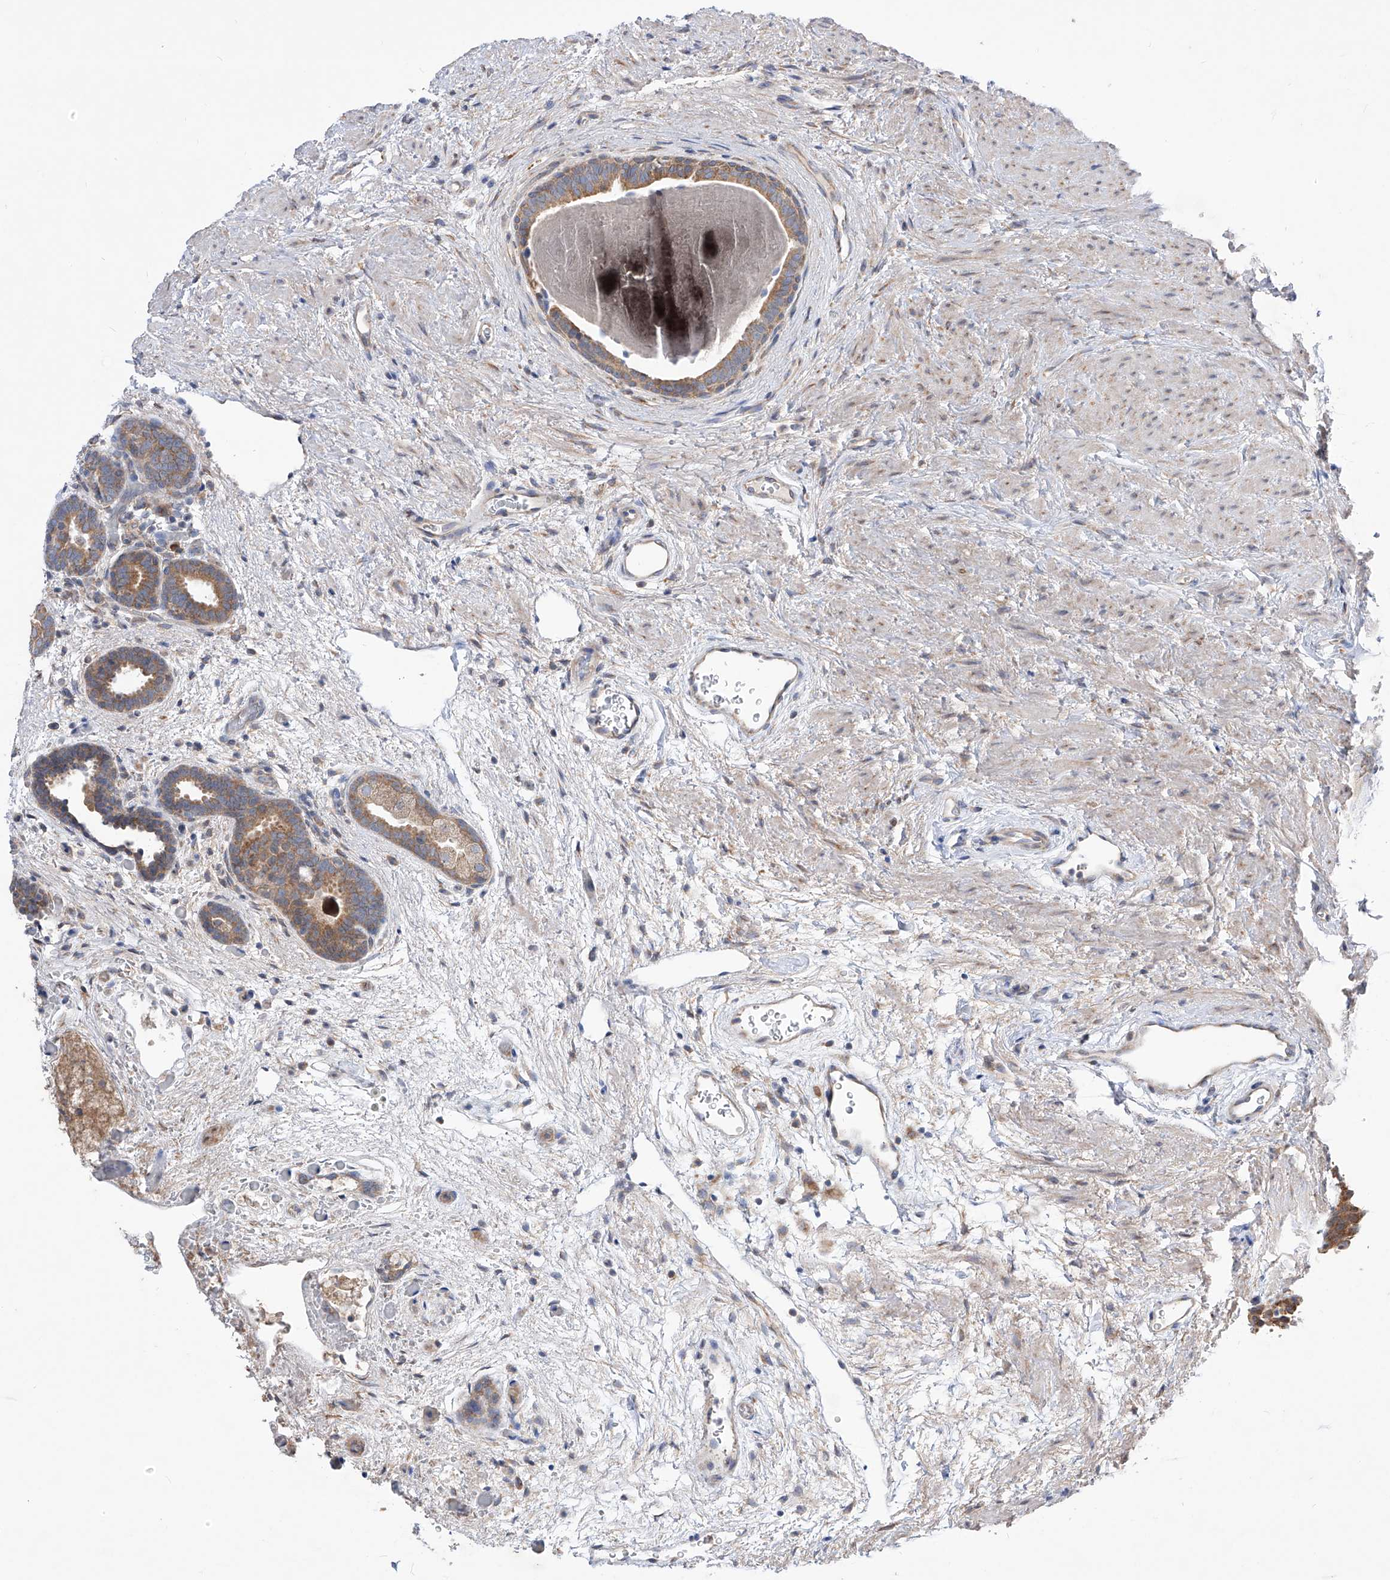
{"staining": {"intensity": "moderate", "quantity": ">75%", "location": "cytoplasmic/membranous"}, "tissue": "prostate", "cell_type": "Glandular cells", "image_type": "normal", "snomed": [{"axis": "morphology", "description": "Normal tissue, NOS"}, {"axis": "topography", "description": "Prostate"}], "caption": "A histopathology image of prostate stained for a protein exhibits moderate cytoplasmic/membranous brown staining in glandular cells.", "gene": "UFL1", "patient": {"sex": "male", "age": 48}}